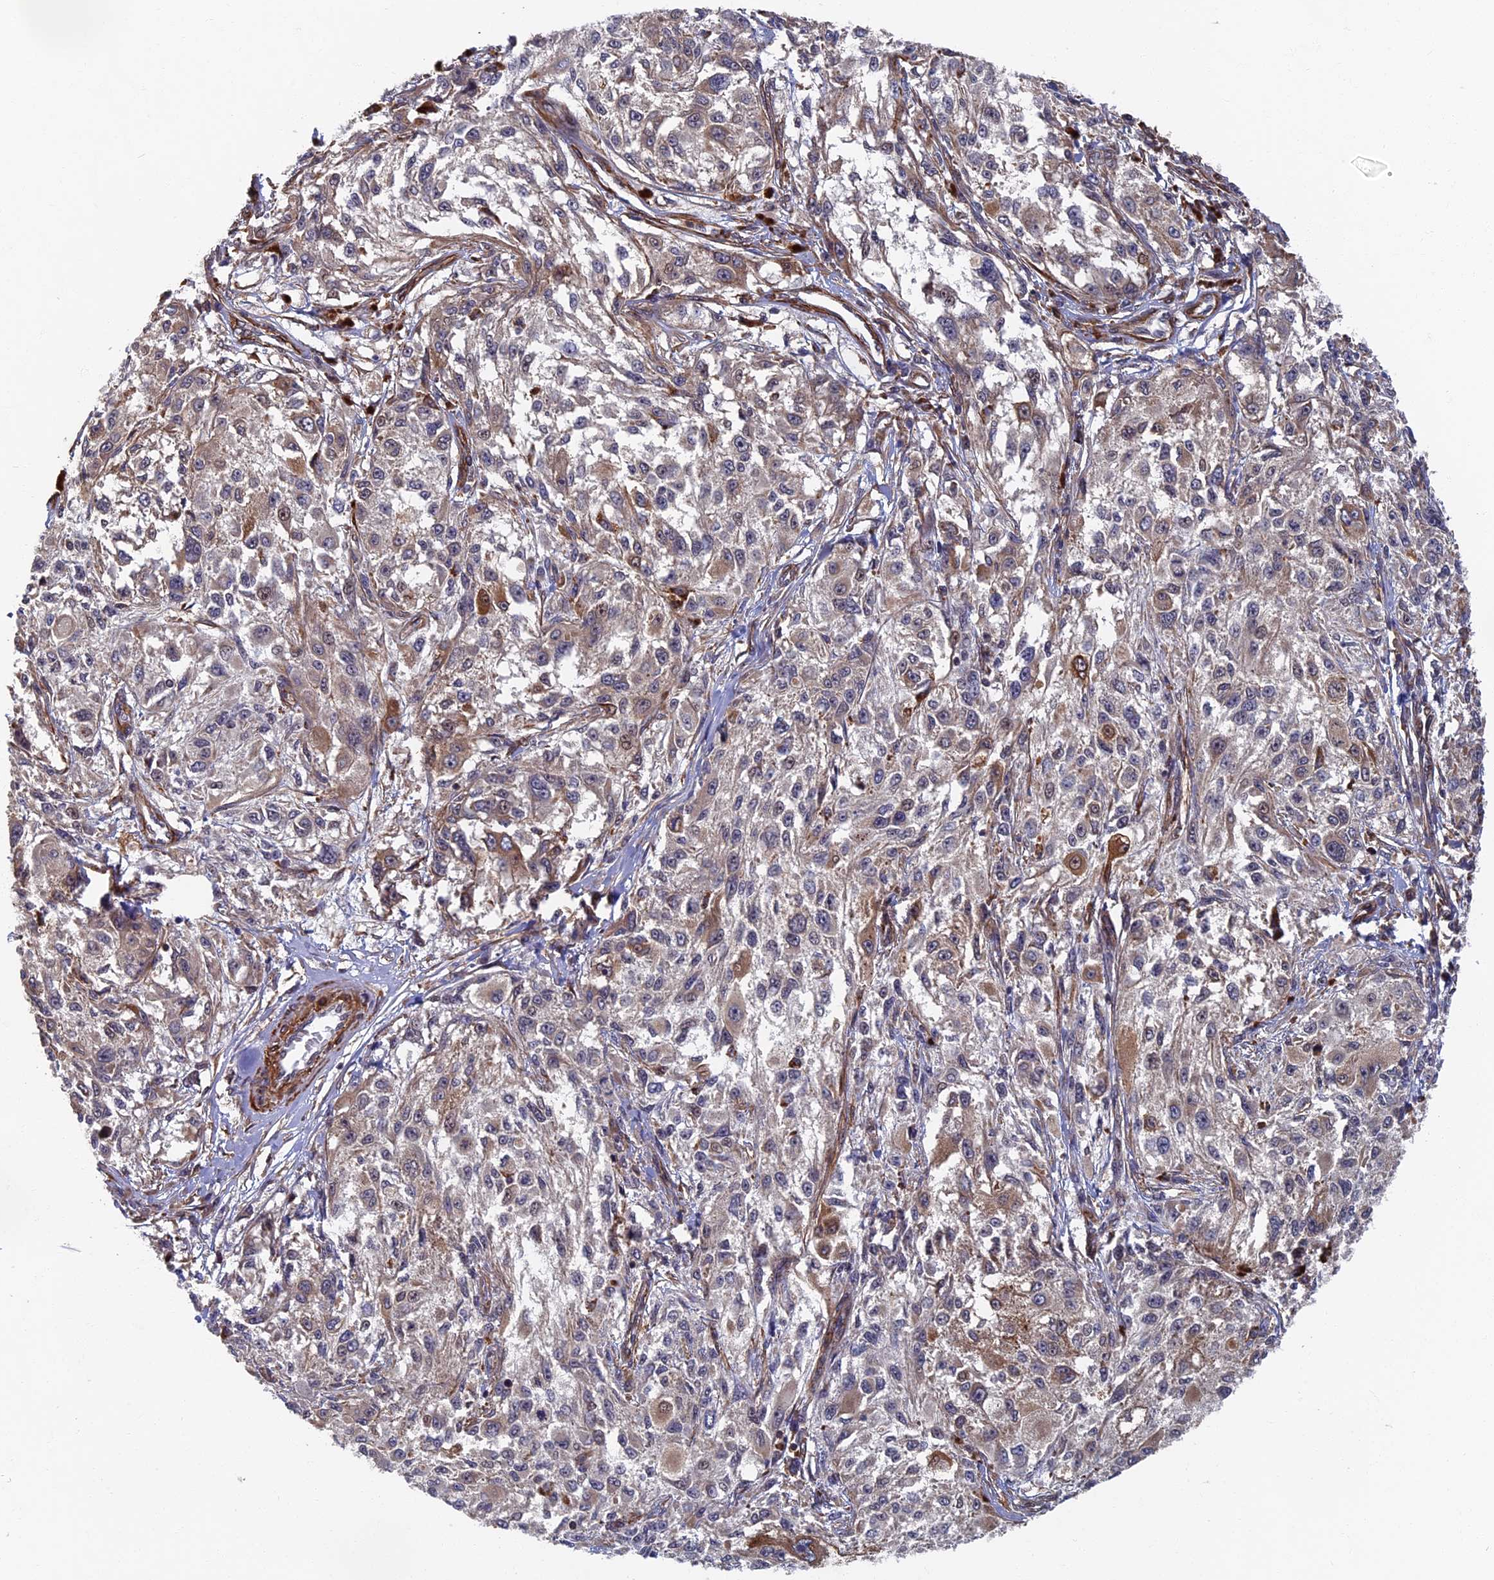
{"staining": {"intensity": "weak", "quantity": "<25%", "location": "cytoplasmic/membranous"}, "tissue": "melanoma", "cell_type": "Tumor cells", "image_type": "cancer", "snomed": [{"axis": "morphology", "description": "Necrosis, NOS"}, {"axis": "morphology", "description": "Malignant melanoma, NOS"}, {"axis": "topography", "description": "Skin"}], "caption": "Tumor cells show no significant staining in melanoma.", "gene": "CTDP1", "patient": {"sex": "female", "age": 87}}